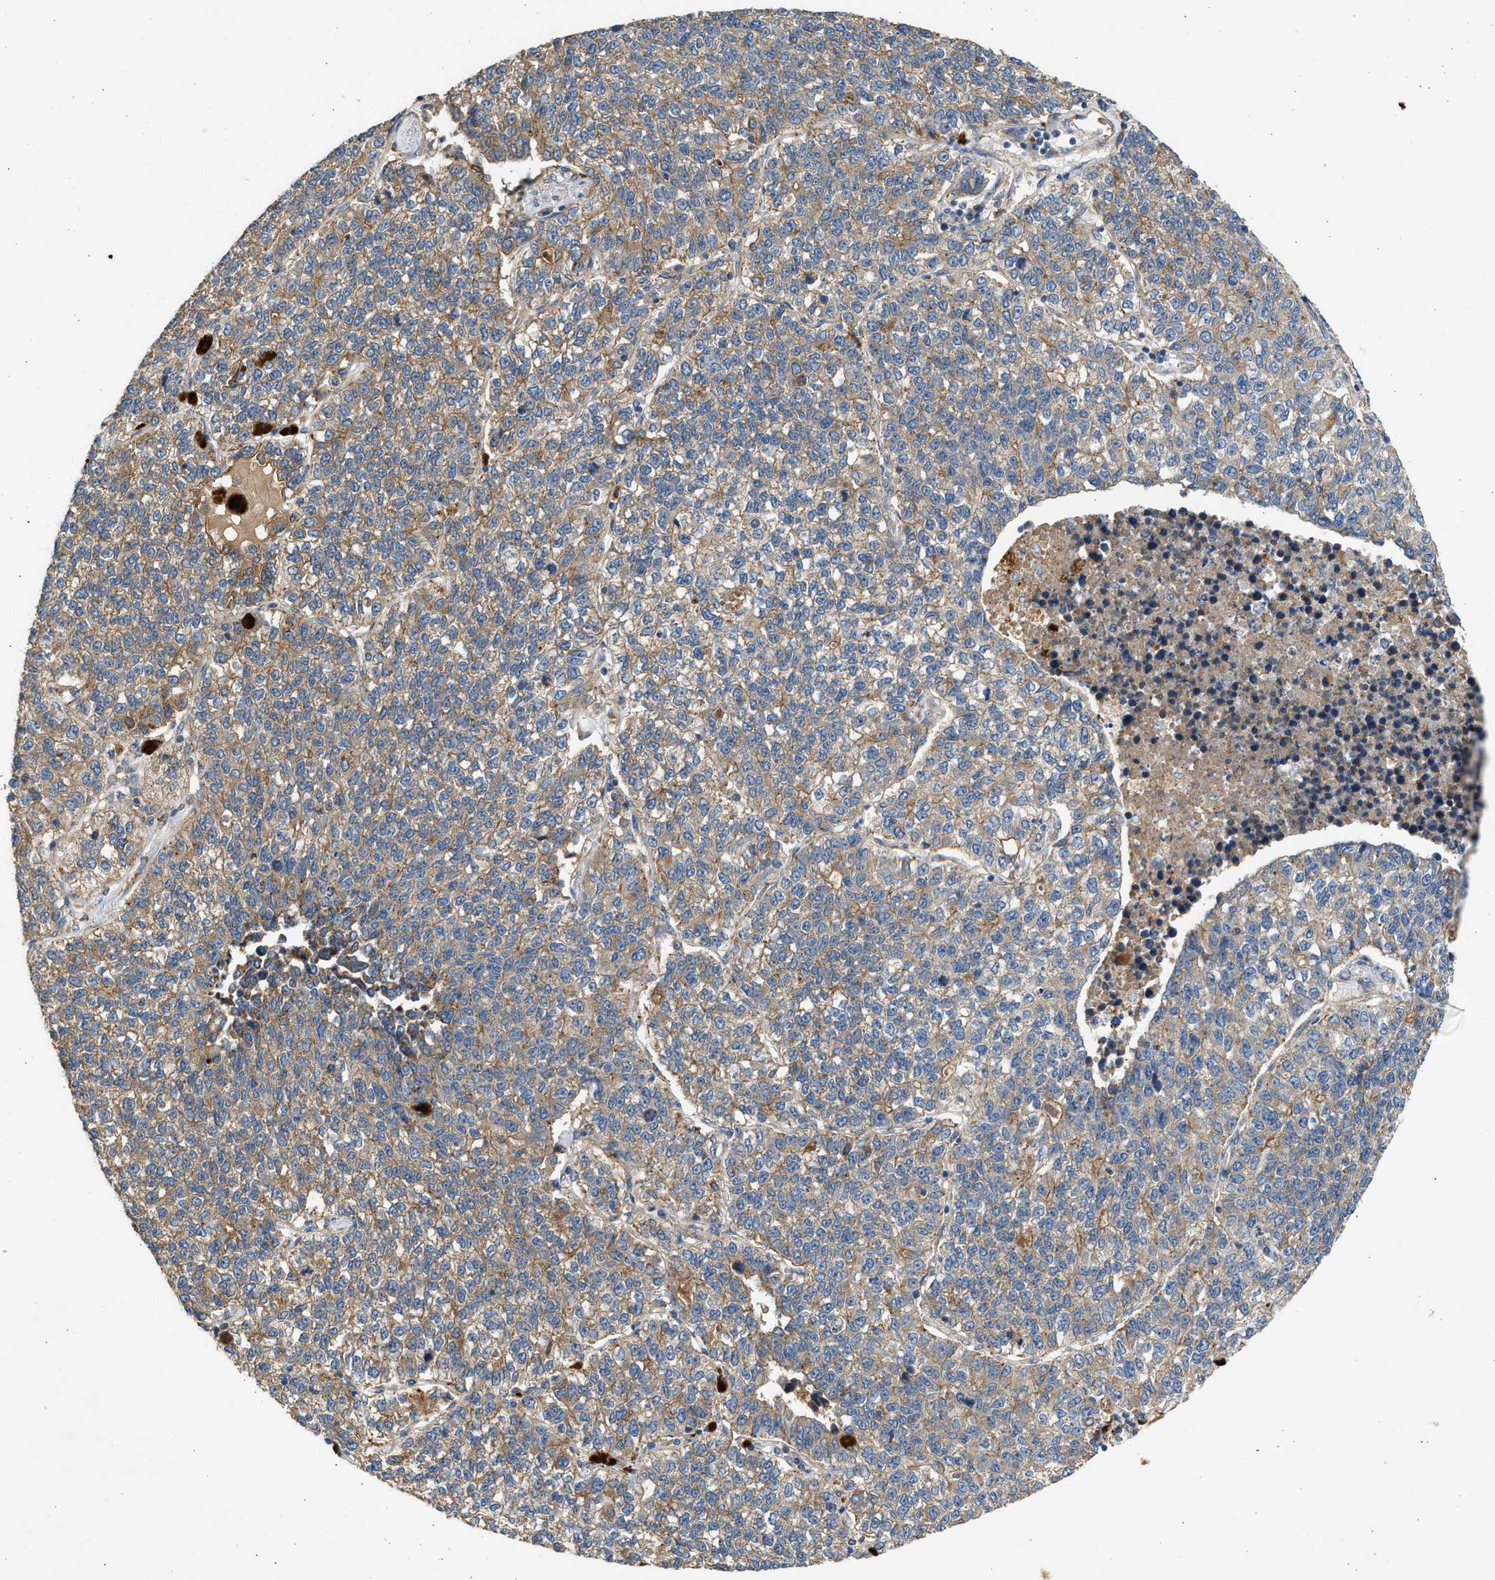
{"staining": {"intensity": "moderate", "quantity": ">75%", "location": "cytoplasmic/membranous"}, "tissue": "lung cancer", "cell_type": "Tumor cells", "image_type": "cancer", "snomed": [{"axis": "morphology", "description": "Adenocarcinoma, NOS"}, {"axis": "topography", "description": "Lung"}], "caption": "DAB (3,3'-diaminobenzidine) immunohistochemical staining of lung cancer reveals moderate cytoplasmic/membranous protein positivity in about >75% of tumor cells. The staining is performed using DAB brown chromogen to label protein expression. The nuclei are counter-stained blue using hematoxylin.", "gene": "CSRNP2", "patient": {"sex": "male", "age": 49}}